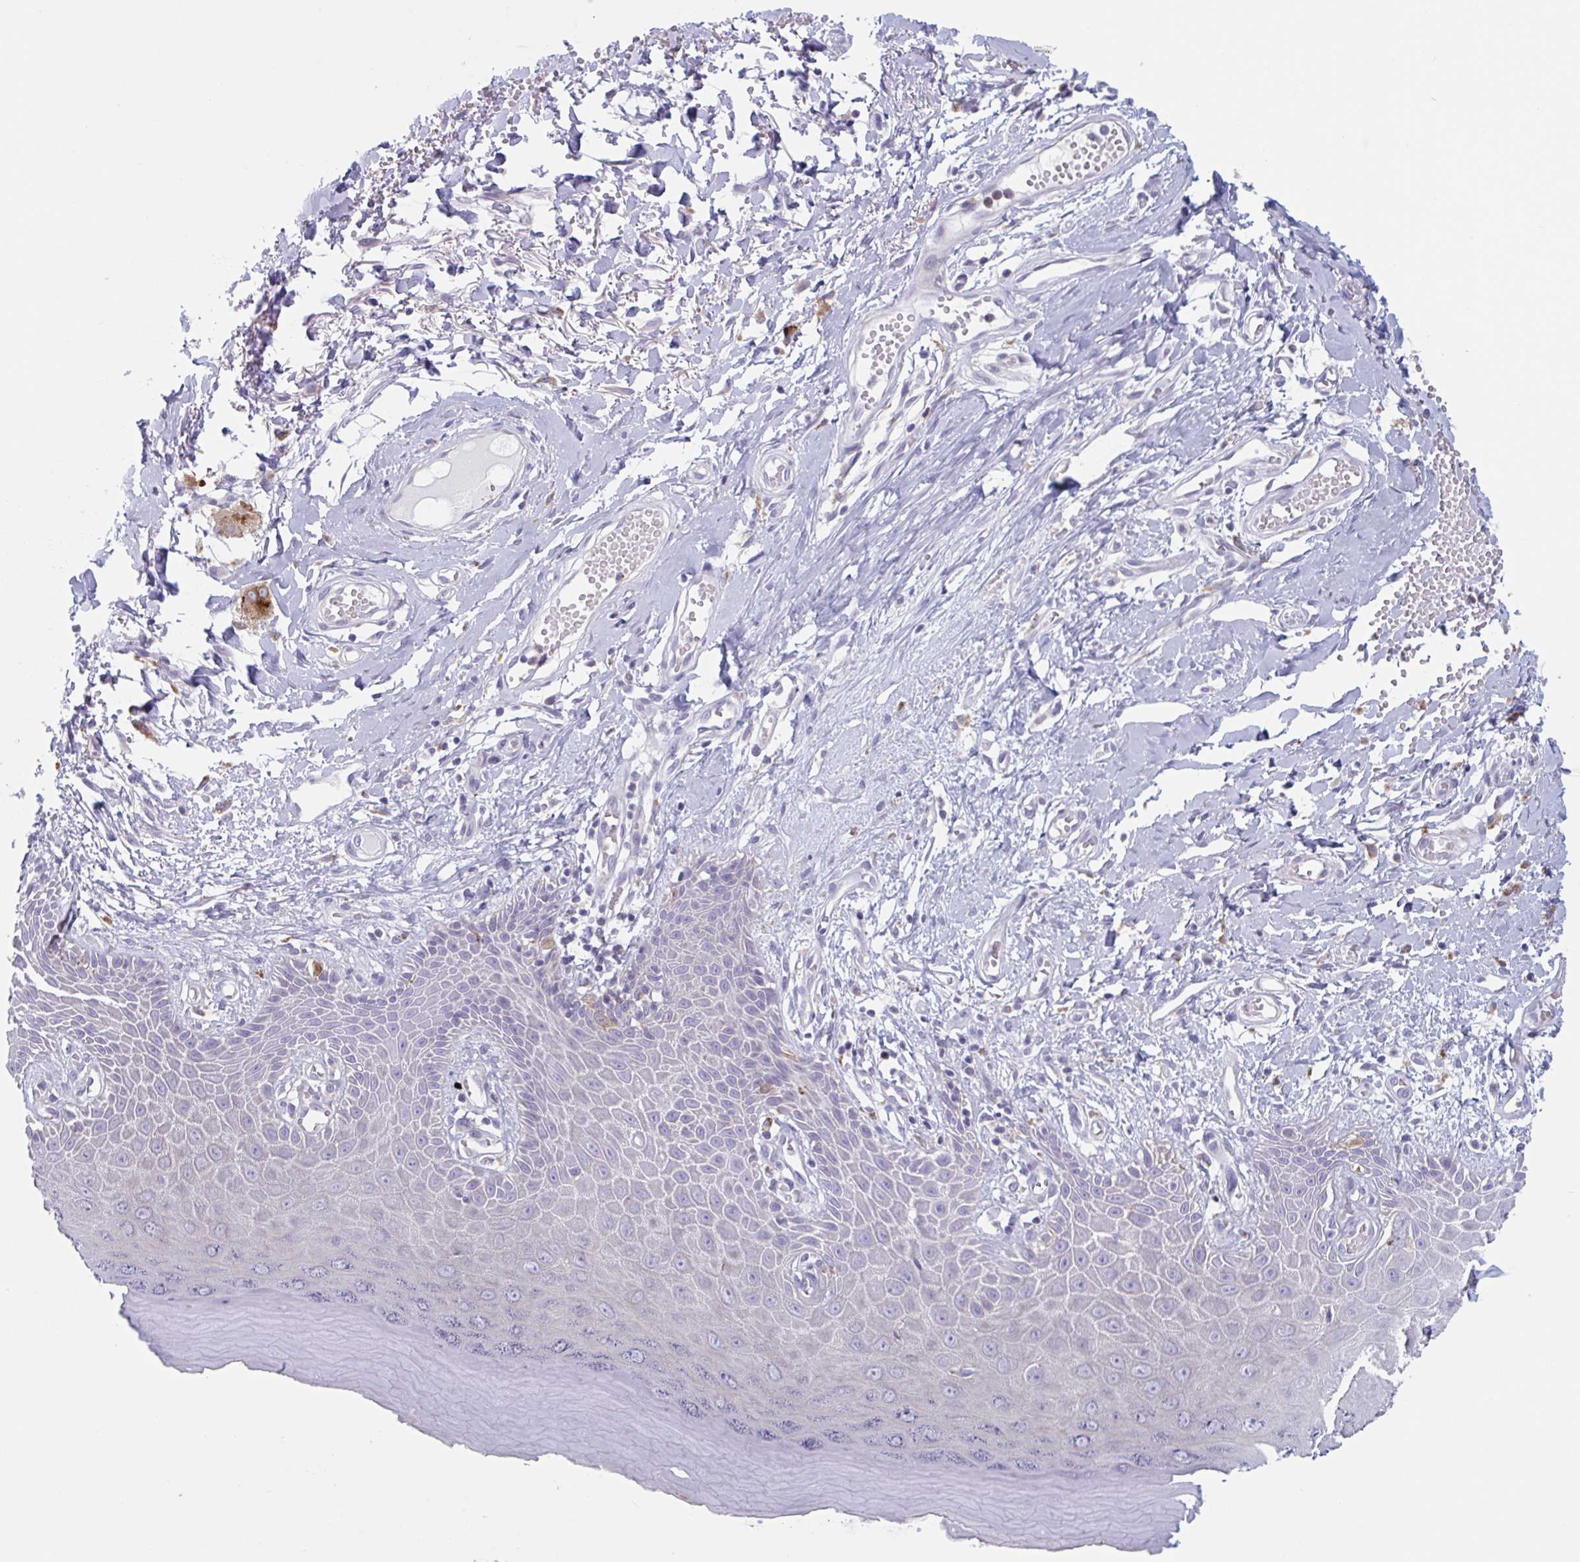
{"staining": {"intensity": "negative", "quantity": "none", "location": "none"}, "tissue": "skin", "cell_type": "Epidermal cells", "image_type": "normal", "snomed": [{"axis": "morphology", "description": "Normal tissue, NOS"}, {"axis": "topography", "description": "Anal"}, {"axis": "topography", "description": "Peripheral nerve tissue"}], "caption": "The IHC micrograph has no significant staining in epidermal cells of skin. Brightfield microscopy of immunohistochemistry stained with DAB (brown) and hematoxylin (blue), captured at high magnification.", "gene": "NIPSNAP1", "patient": {"sex": "male", "age": 78}}